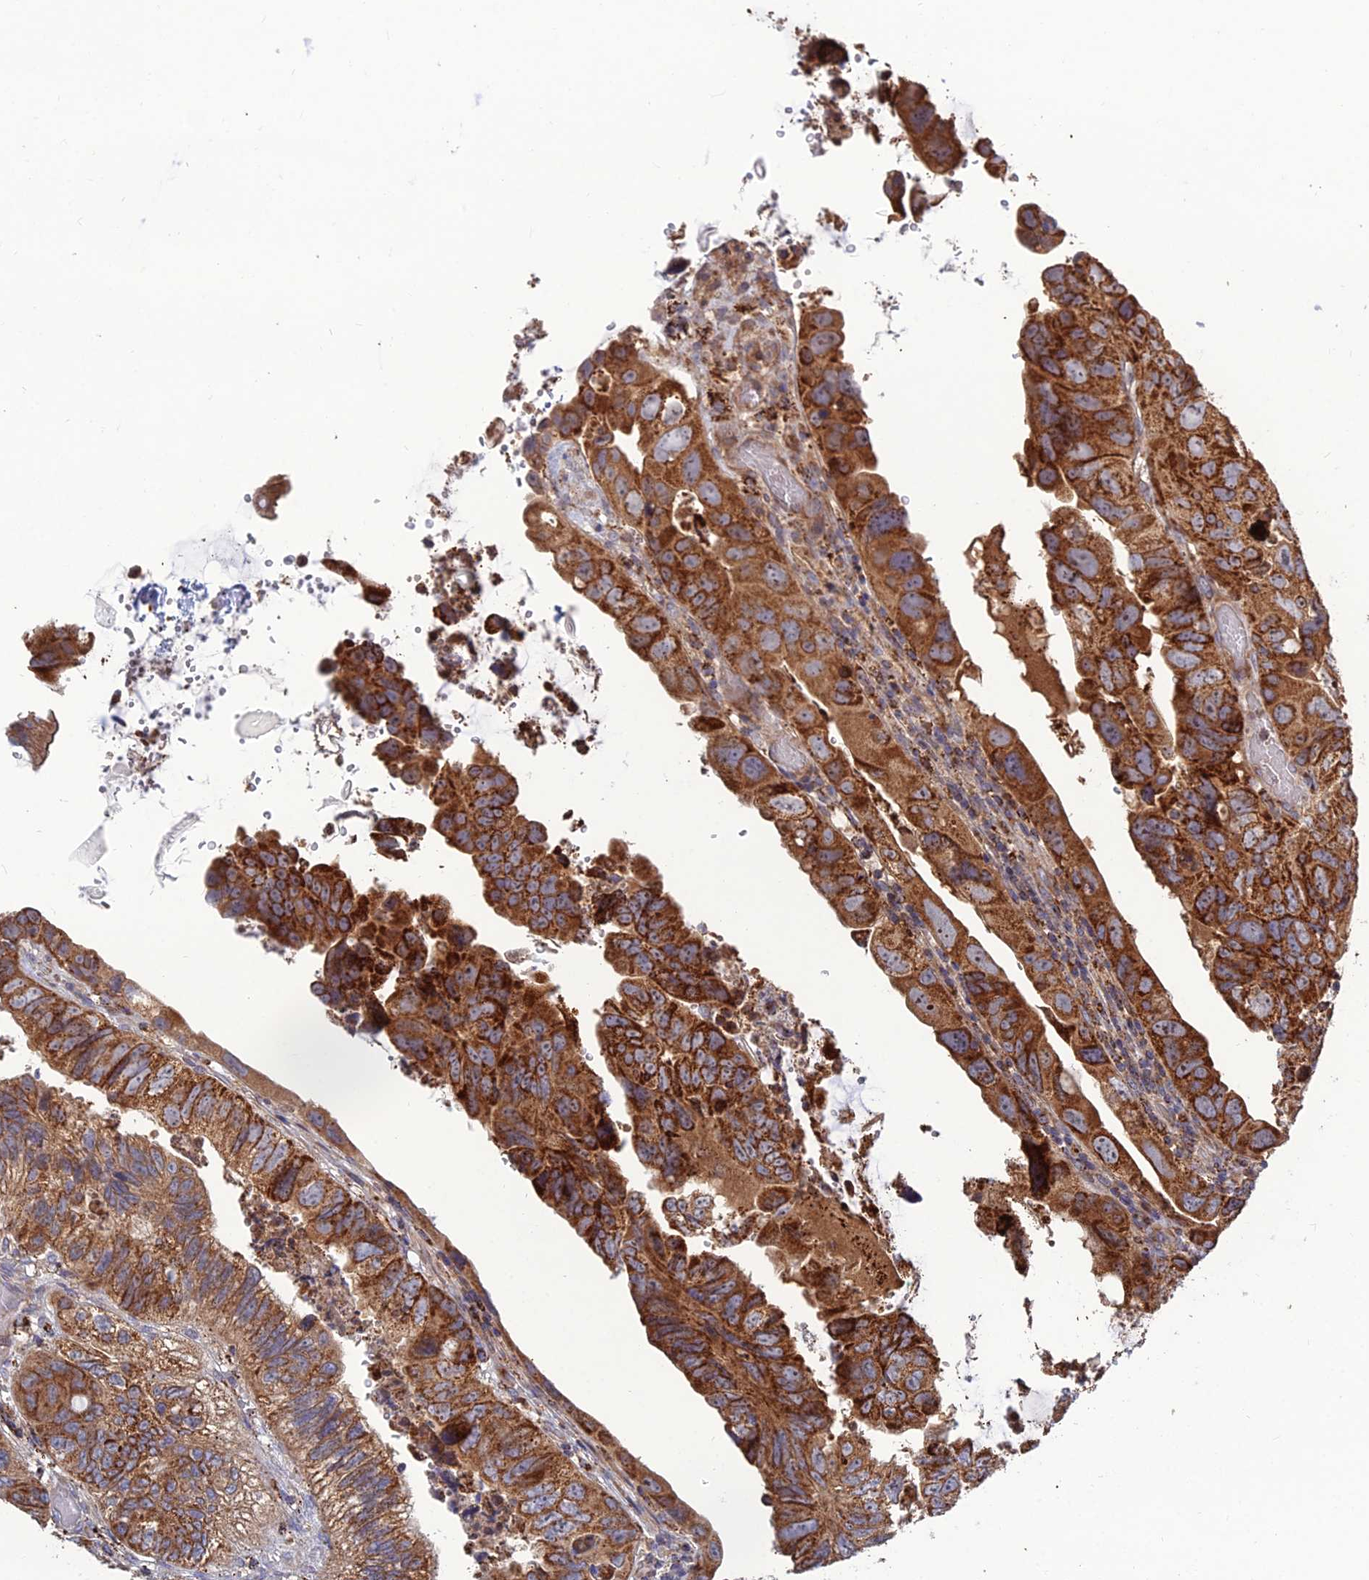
{"staining": {"intensity": "strong", "quantity": ">75%", "location": "cytoplasmic/membranous"}, "tissue": "colorectal cancer", "cell_type": "Tumor cells", "image_type": "cancer", "snomed": [{"axis": "morphology", "description": "Adenocarcinoma, NOS"}, {"axis": "topography", "description": "Rectum"}], "caption": "Immunohistochemistry (IHC) of colorectal cancer displays high levels of strong cytoplasmic/membranous expression in approximately >75% of tumor cells.", "gene": "RIC8B", "patient": {"sex": "male", "age": 63}}